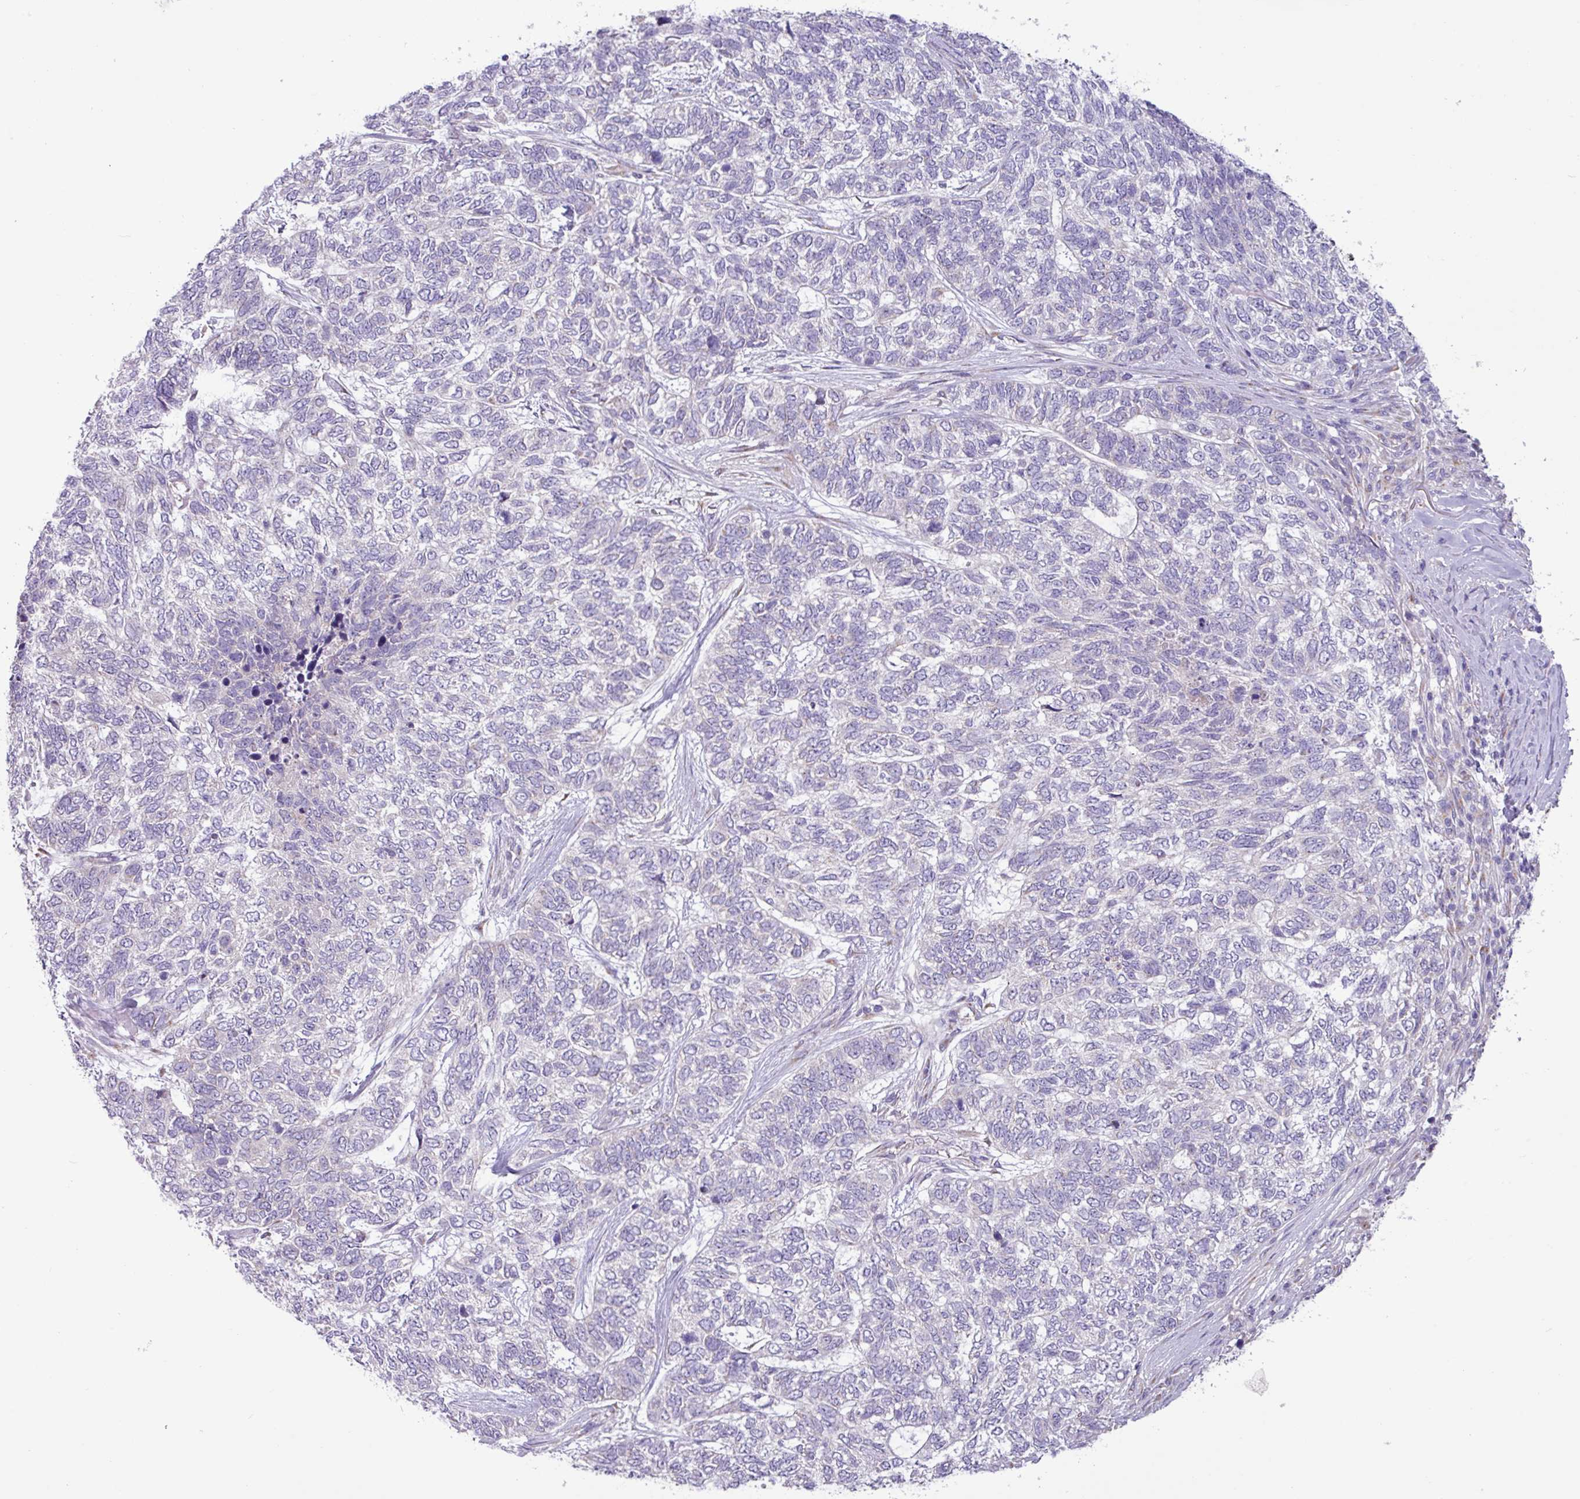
{"staining": {"intensity": "negative", "quantity": "none", "location": "none"}, "tissue": "skin cancer", "cell_type": "Tumor cells", "image_type": "cancer", "snomed": [{"axis": "morphology", "description": "Basal cell carcinoma"}, {"axis": "topography", "description": "Skin"}], "caption": "There is no significant positivity in tumor cells of basal cell carcinoma (skin). (IHC, brightfield microscopy, high magnification).", "gene": "STIMATE", "patient": {"sex": "female", "age": 65}}